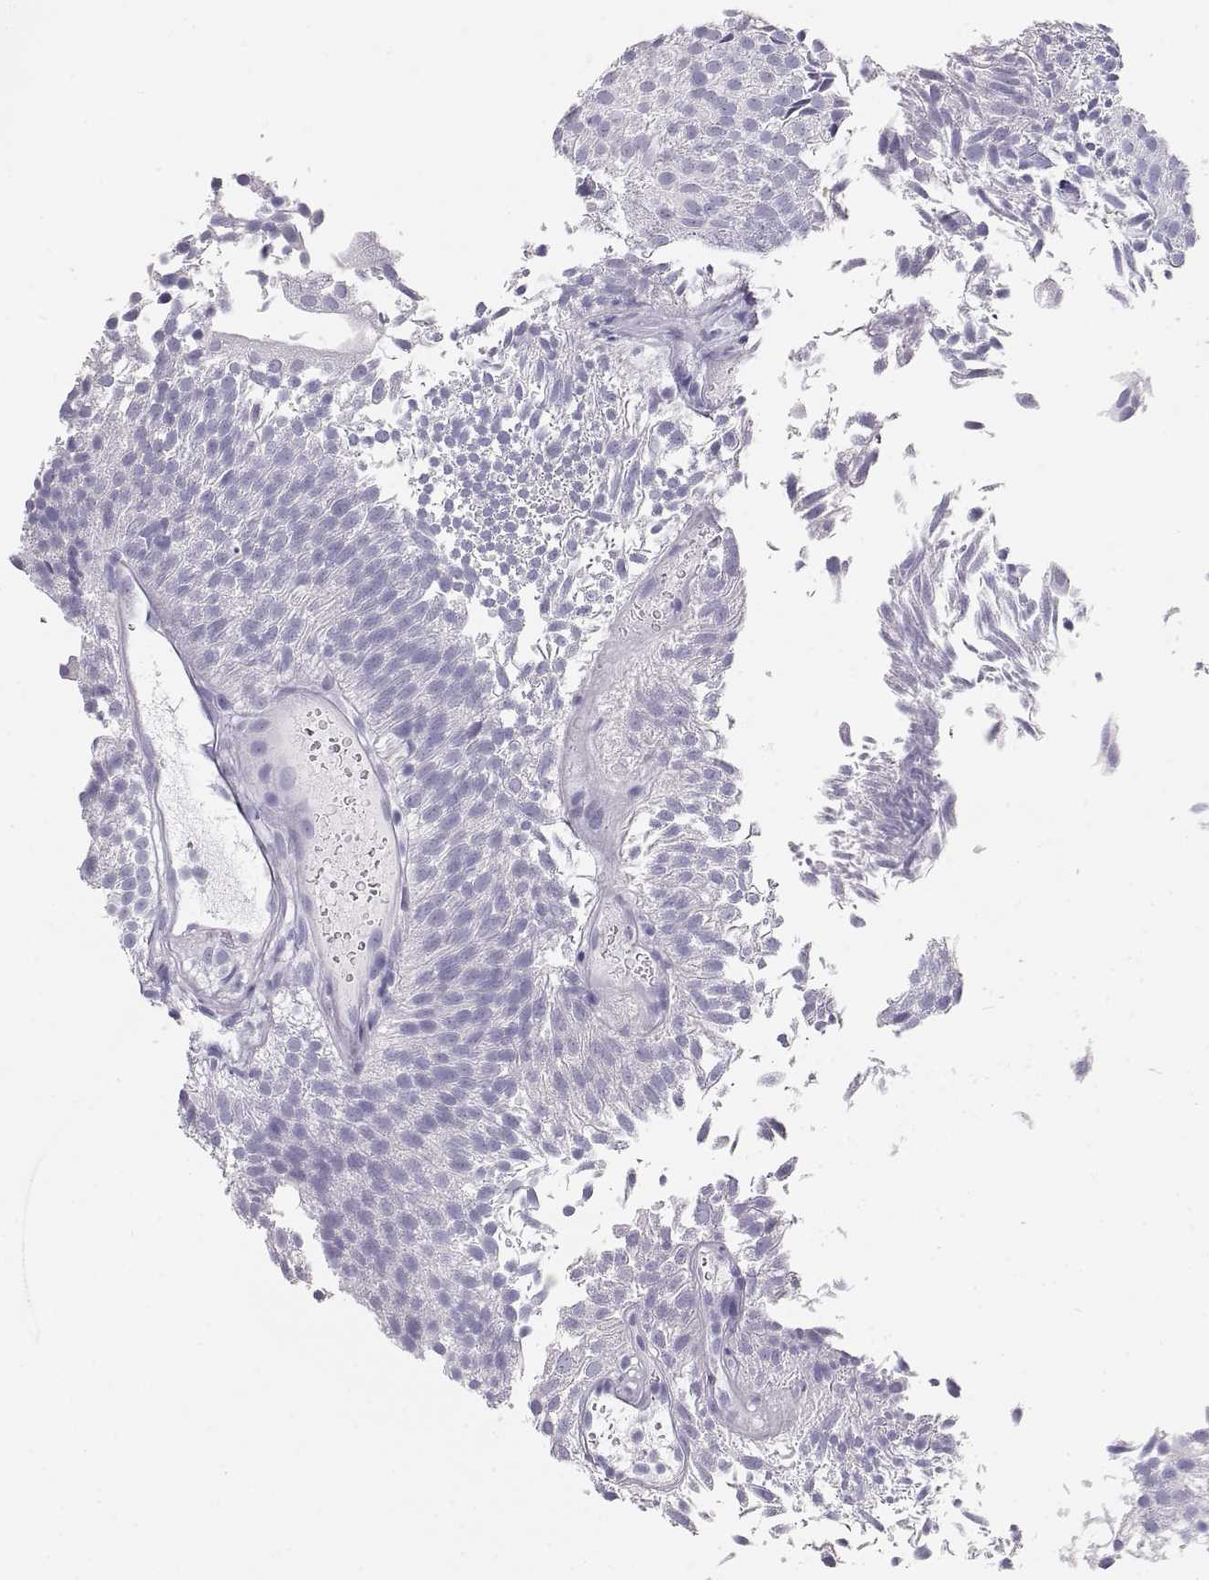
{"staining": {"intensity": "negative", "quantity": "none", "location": "none"}, "tissue": "urothelial cancer", "cell_type": "Tumor cells", "image_type": "cancer", "snomed": [{"axis": "morphology", "description": "Urothelial carcinoma, Low grade"}, {"axis": "topography", "description": "Urinary bladder"}], "caption": "DAB (3,3'-diaminobenzidine) immunohistochemical staining of human urothelial cancer exhibits no significant expression in tumor cells. (DAB (3,3'-diaminobenzidine) immunohistochemistry visualized using brightfield microscopy, high magnification).", "gene": "MAGEC1", "patient": {"sex": "male", "age": 52}}